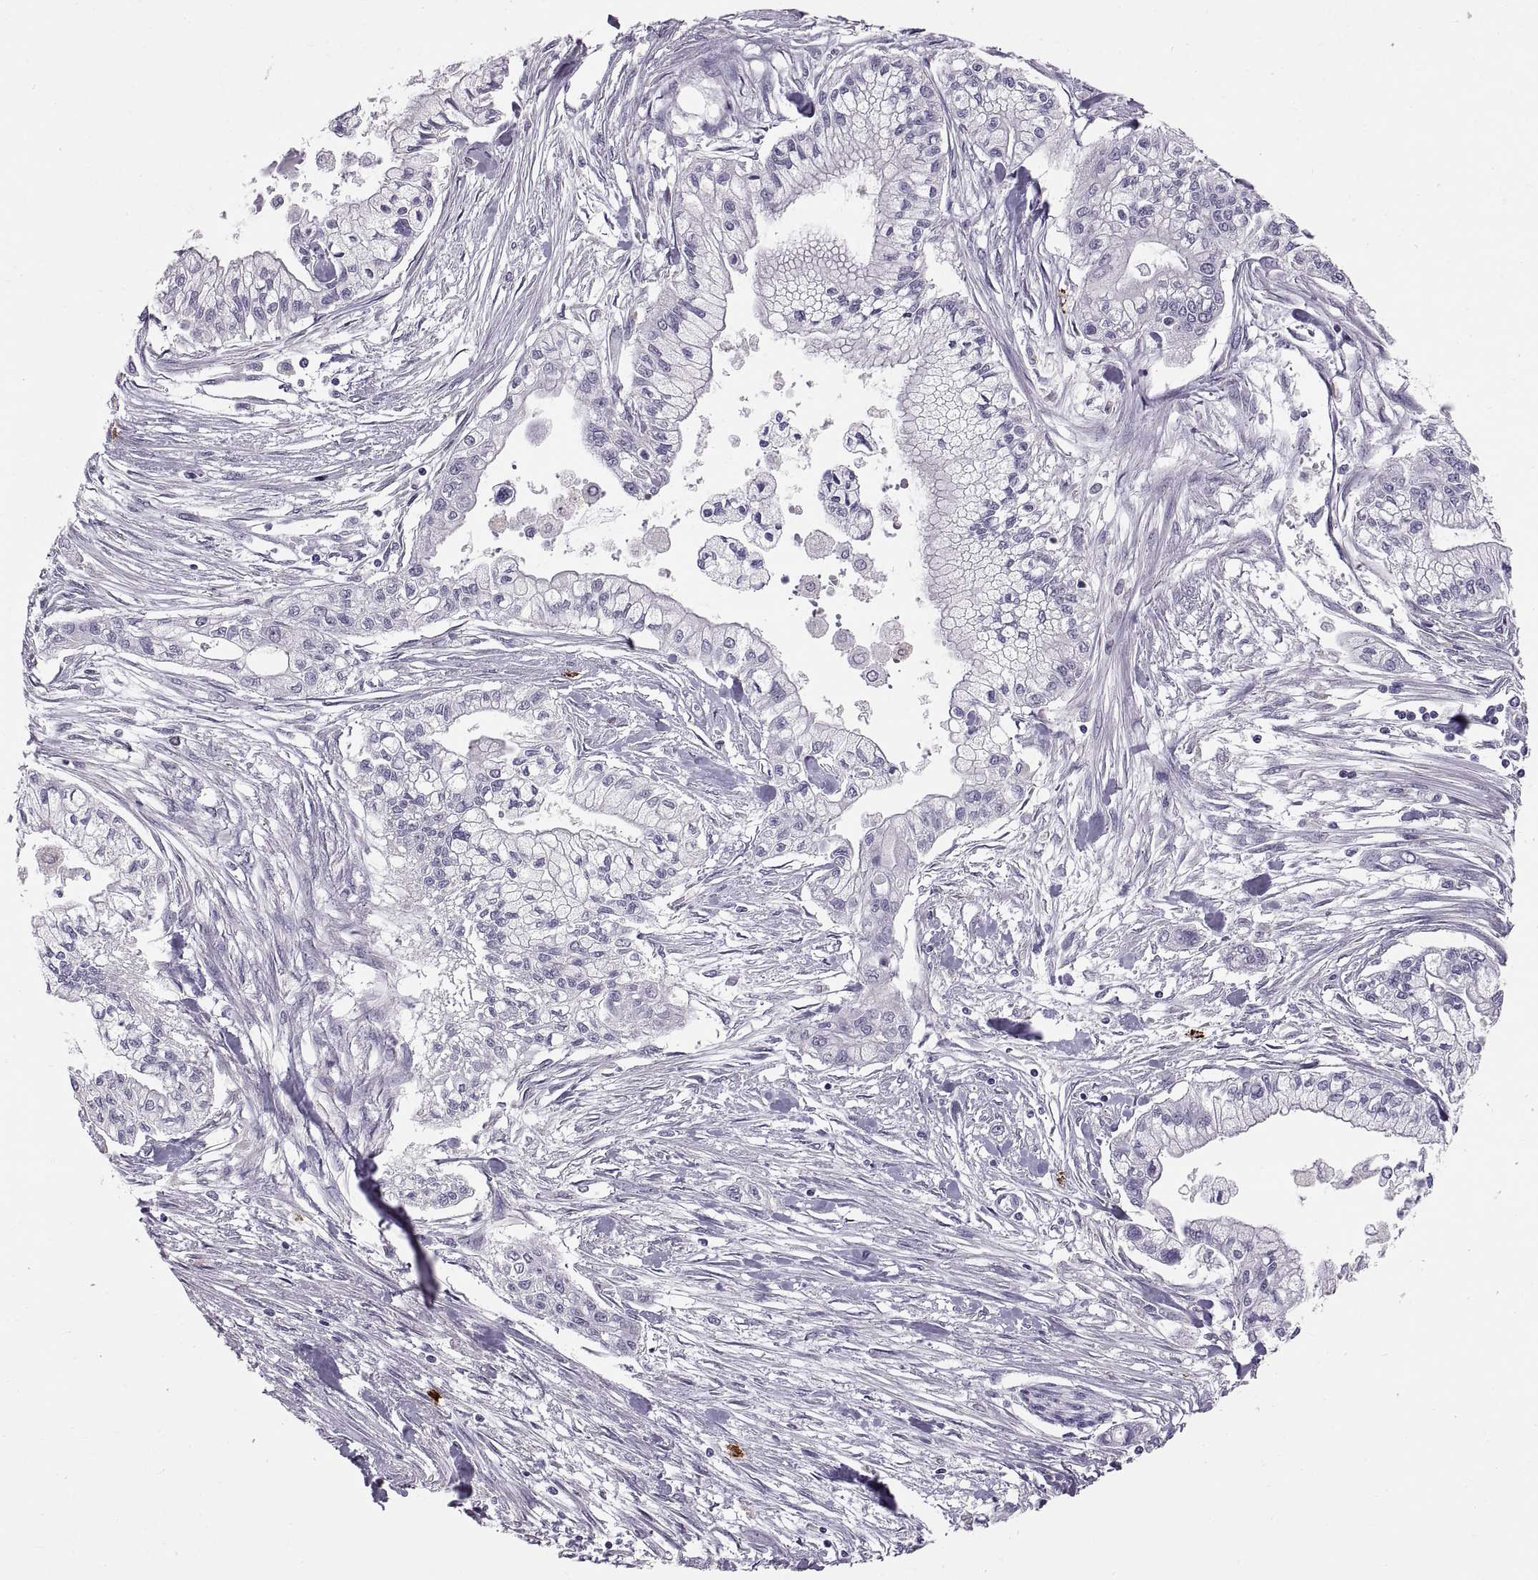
{"staining": {"intensity": "negative", "quantity": "none", "location": "none"}, "tissue": "pancreatic cancer", "cell_type": "Tumor cells", "image_type": "cancer", "snomed": [{"axis": "morphology", "description": "Adenocarcinoma, NOS"}, {"axis": "topography", "description": "Pancreas"}], "caption": "Tumor cells show no significant protein staining in adenocarcinoma (pancreatic). (Immunohistochemistry (ihc), brightfield microscopy, high magnification).", "gene": "WFDC8", "patient": {"sex": "male", "age": 54}}